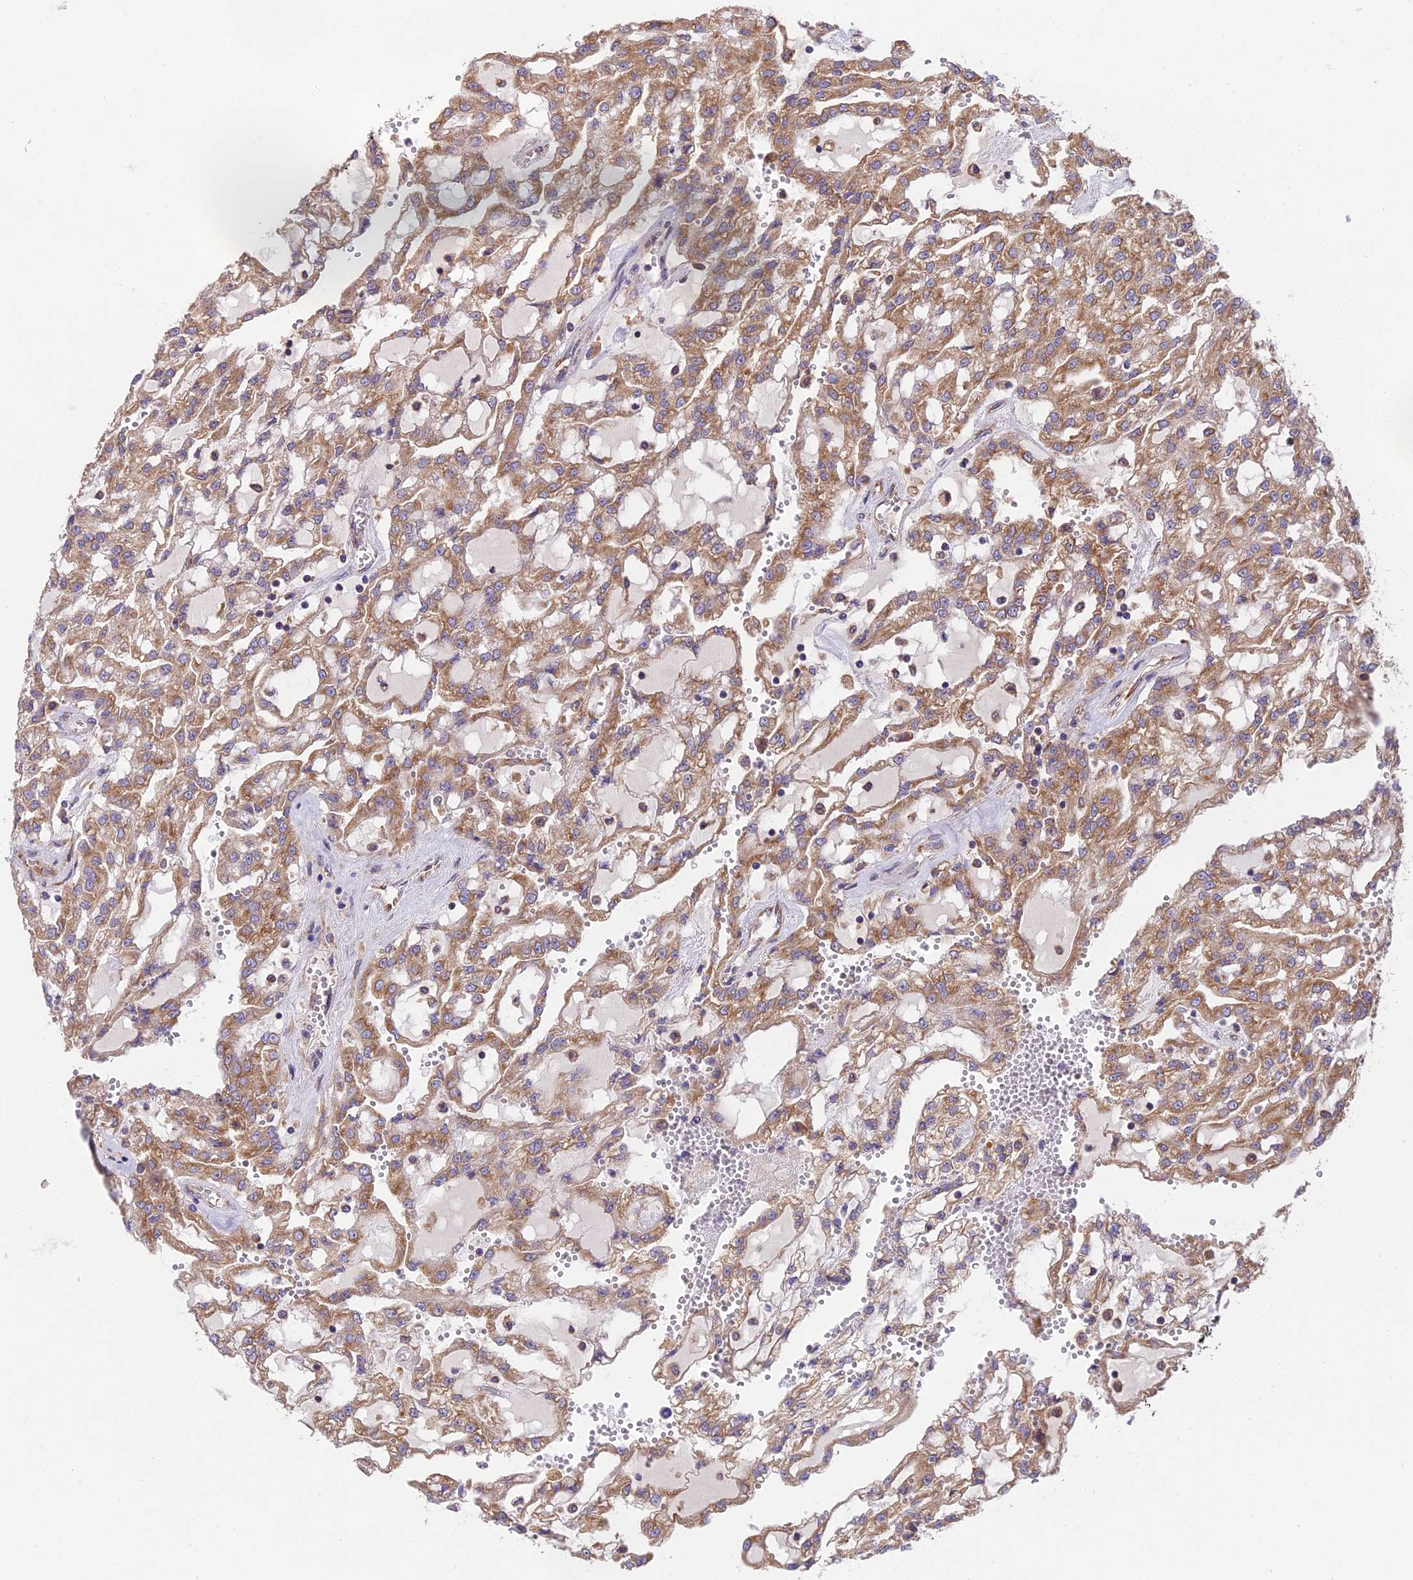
{"staining": {"intensity": "moderate", "quantity": ">75%", "location": "cytoplasmic/membranous"}, "tissue": "renal cancer", "cell_type": "Tumor cells", "image_type": "cancer", "snomed": [{"axis": "morphology", "description": "Adenocarcinoma, NOS"}, {"axis": "topography", "description": "Kidney"}], "caption": "Immunohistochemical staining of renal adenocarcinoma demonstrates medium levels of moderate cytoplasmic/membranous protein staining in approximately >75% of tumor cells.", "gene": "BLOC1S4", "patient": {"sex": "male", "age": 63}}